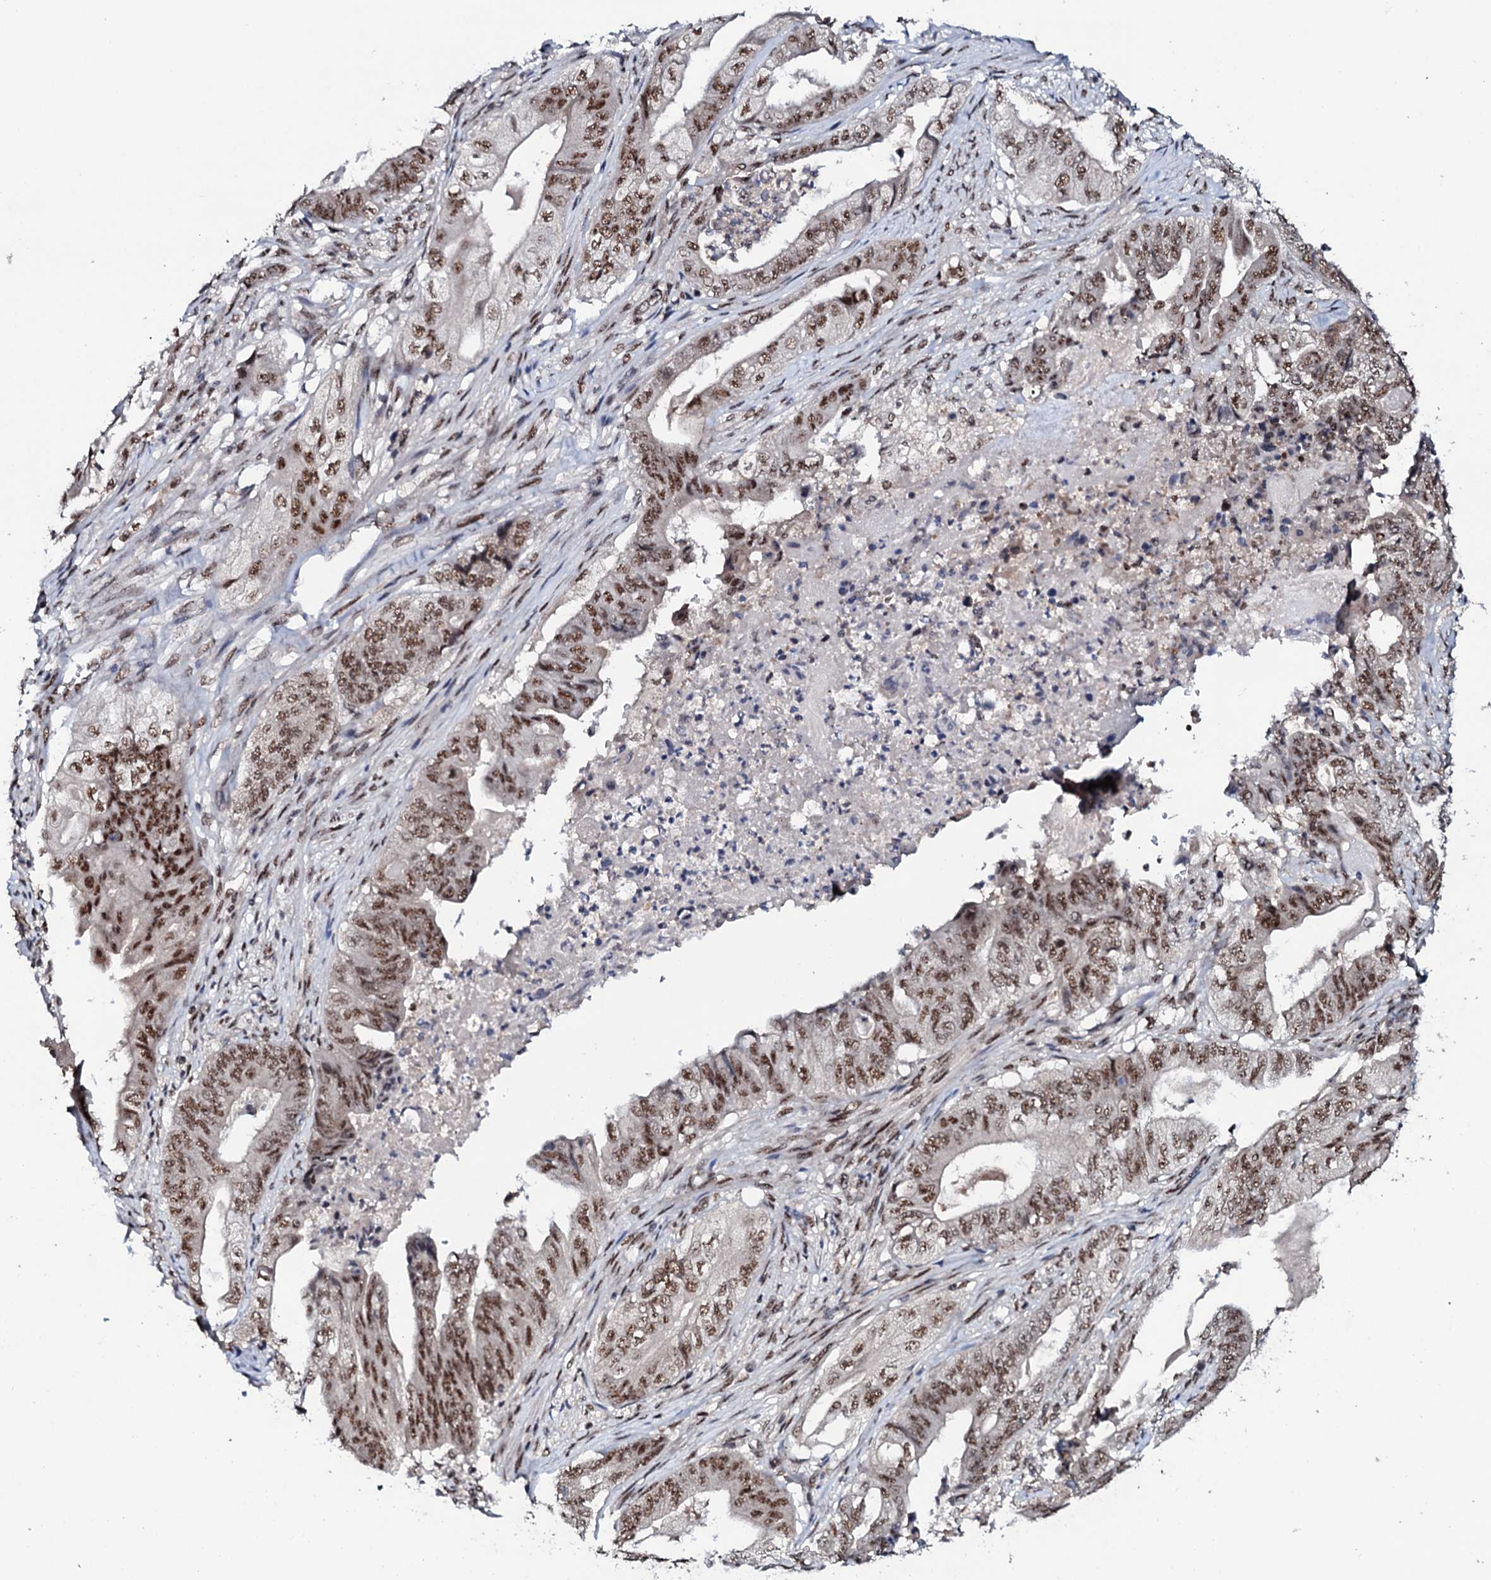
{"staining": {"intensity": "moderate", "quantity": ">75%", "location": "nuclear"}, "tissue": "stomach cancer", "cell_type": "Tumor cells", "image_type": "cancer", "snomed": [{"axis": "morphology", "description": "Adenocarcinoma, NOS"}, {"axis": "topography", "description": "Stomach"}], "caption": "Protein staining by immunohistochemistry (IHC) shows moderate nuclear positivity in approximately >75% of tumor cells in stomach cancer.", "gene": "PRPF18", "patient": {"sex": "female", "age": 73}}